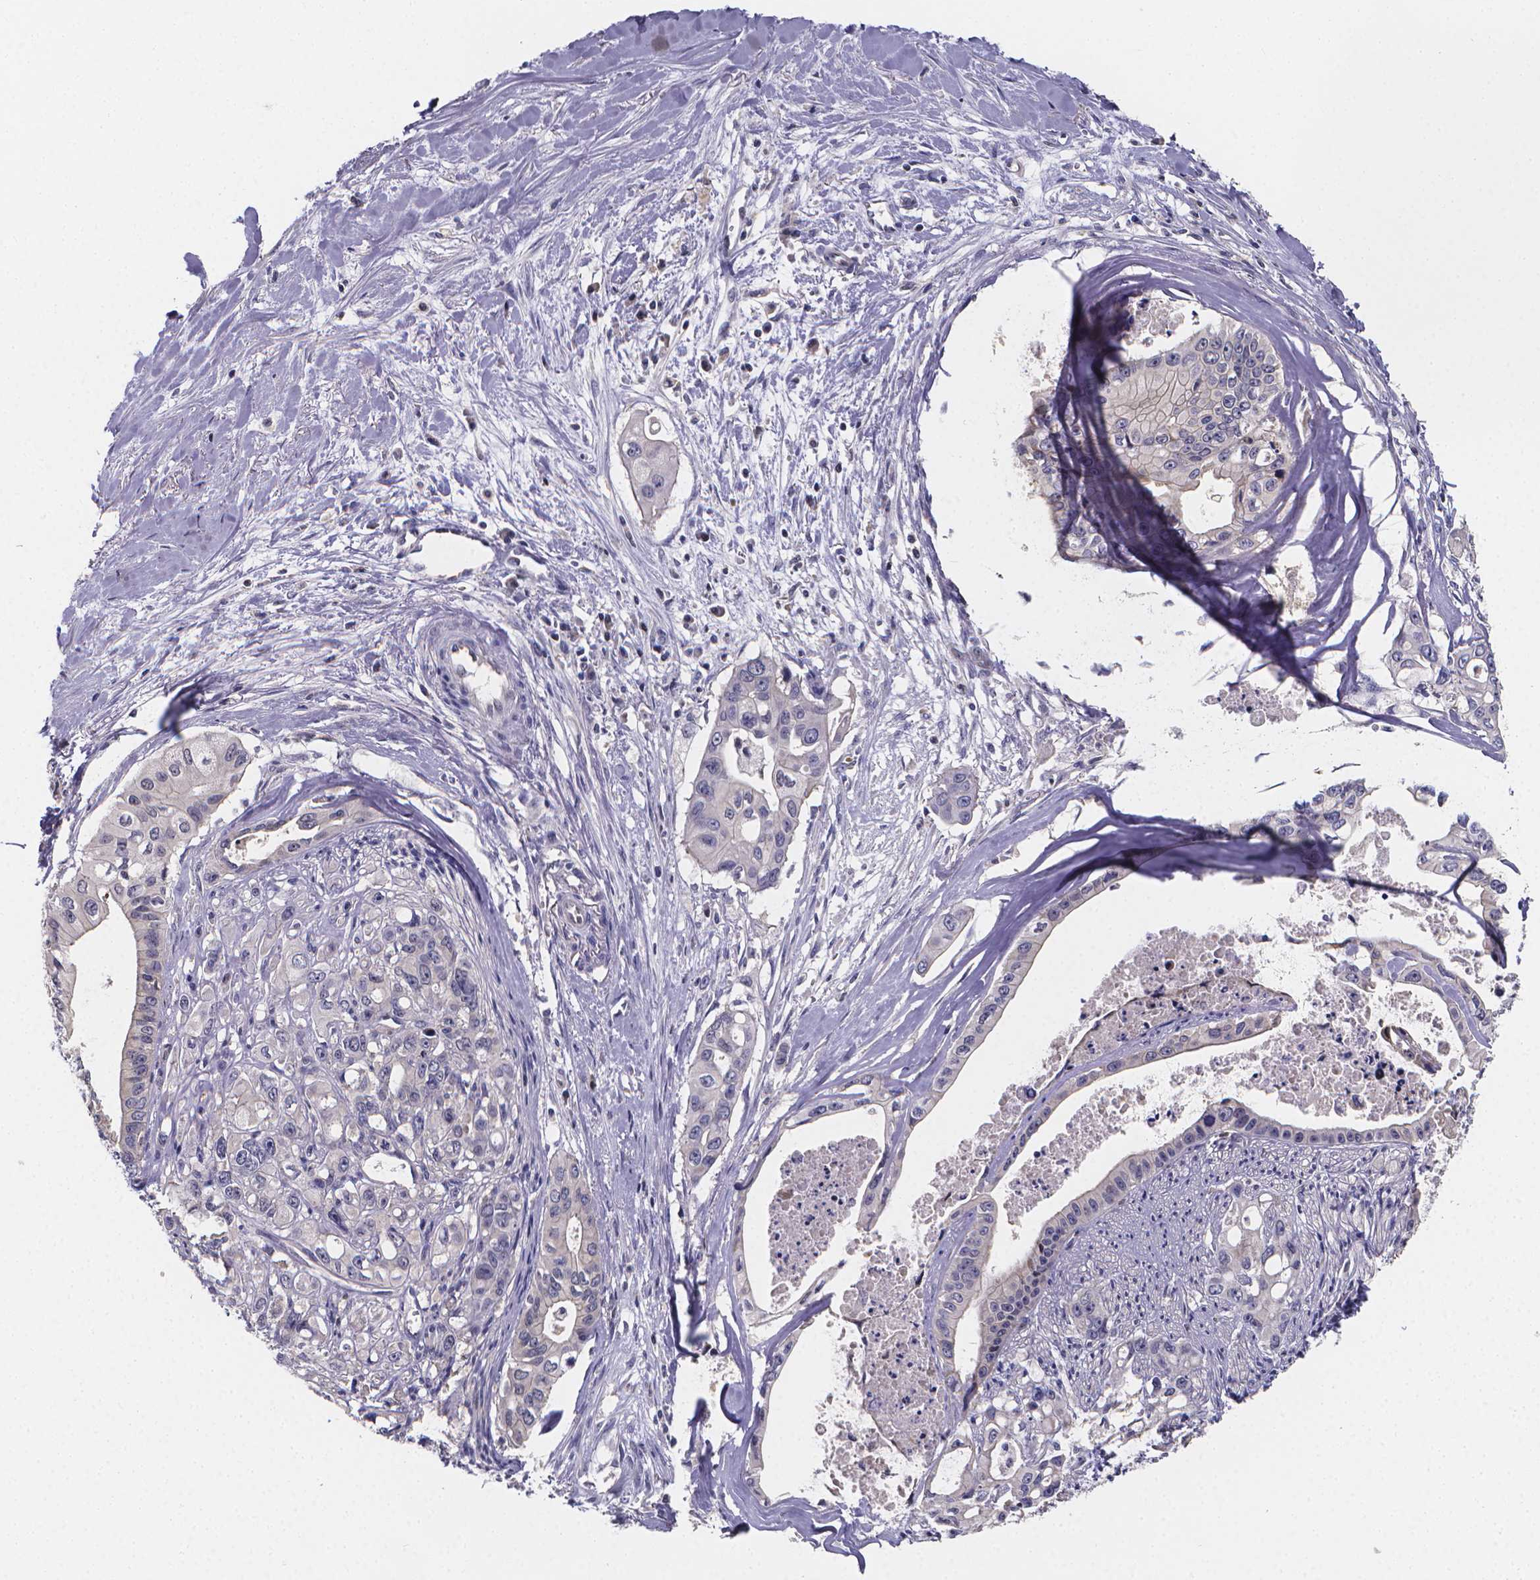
{"staining": {"intensity": "negative", "quantity": "none", "location": "none"}, "tissue": "pancreatic cancer", "cell_type": "Tumor cells", "image_type": "cancer", "snomed": [{"axis": "morphology", "description": "Adenocarcinoma, NOS"}, {"axis": "topography", "description": "Pancreas"}], "caption": "There is no significant staining in tumor cells of pancreatic cancer (adenocarcinoma).", "gene": "PAH", "patient": {"sex": "male", "age": 60}}